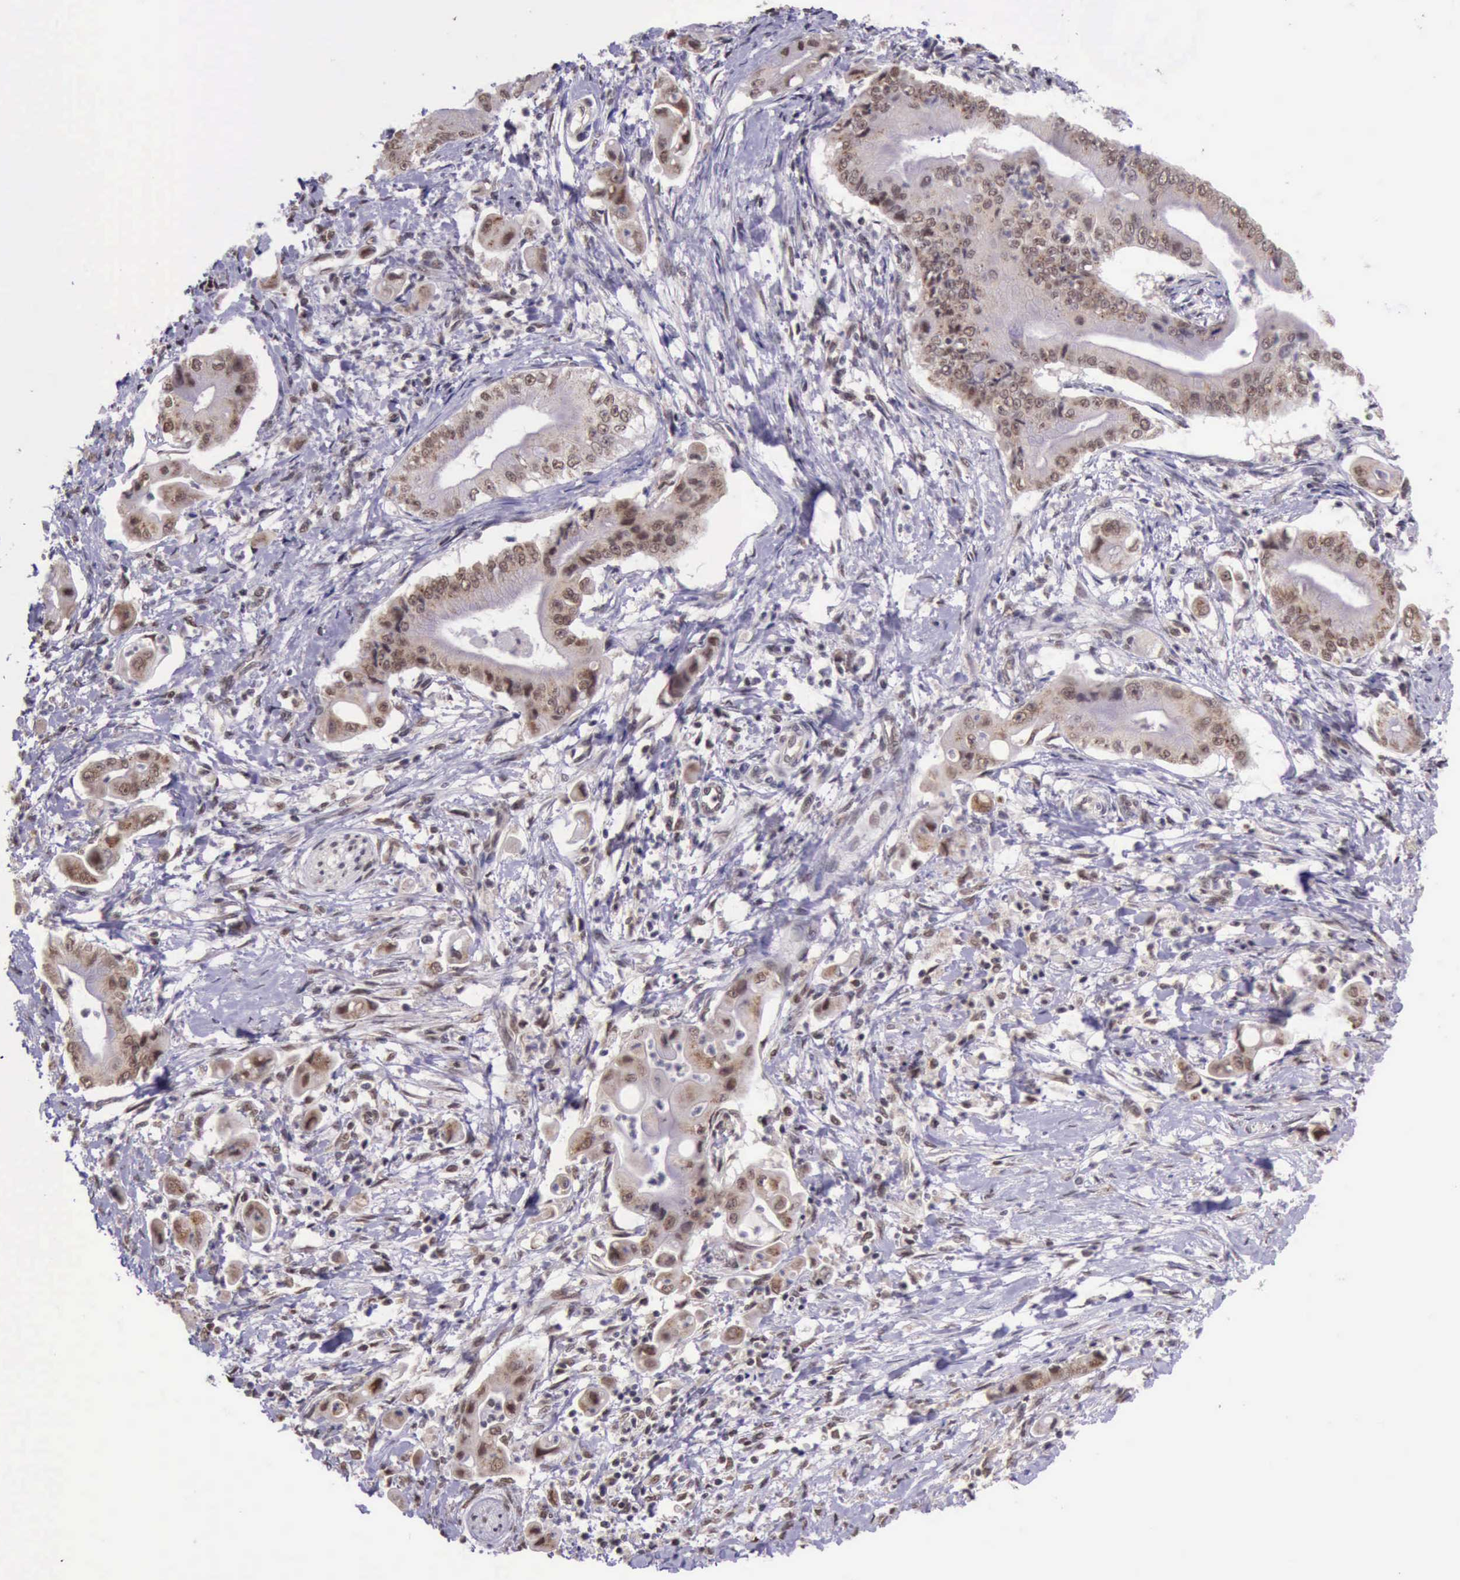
{"staining": {"intensity": "moderate", "quantity": ">75%", "location": "cytoplasmic/membranous,nuclear"}, "tissue": "pancreatic cancer", "cell_type": "Tumor cells", "image_type": "cancer", "snomed": [{"axis": "morphology", "description": "Adenocarcinoma, NOS"}, {"axis": "topography", "description": "Pancreas"}], "caption": "Immunohistochemical staining of human pancreatic adenocarcinoma displays medium levels of moderate cytoplasmic/membranous and nuclear protein positivity in about >75% of tumor cells.", "gene": "PRPF39", "patient": {"sex": "male", "age": 62}}